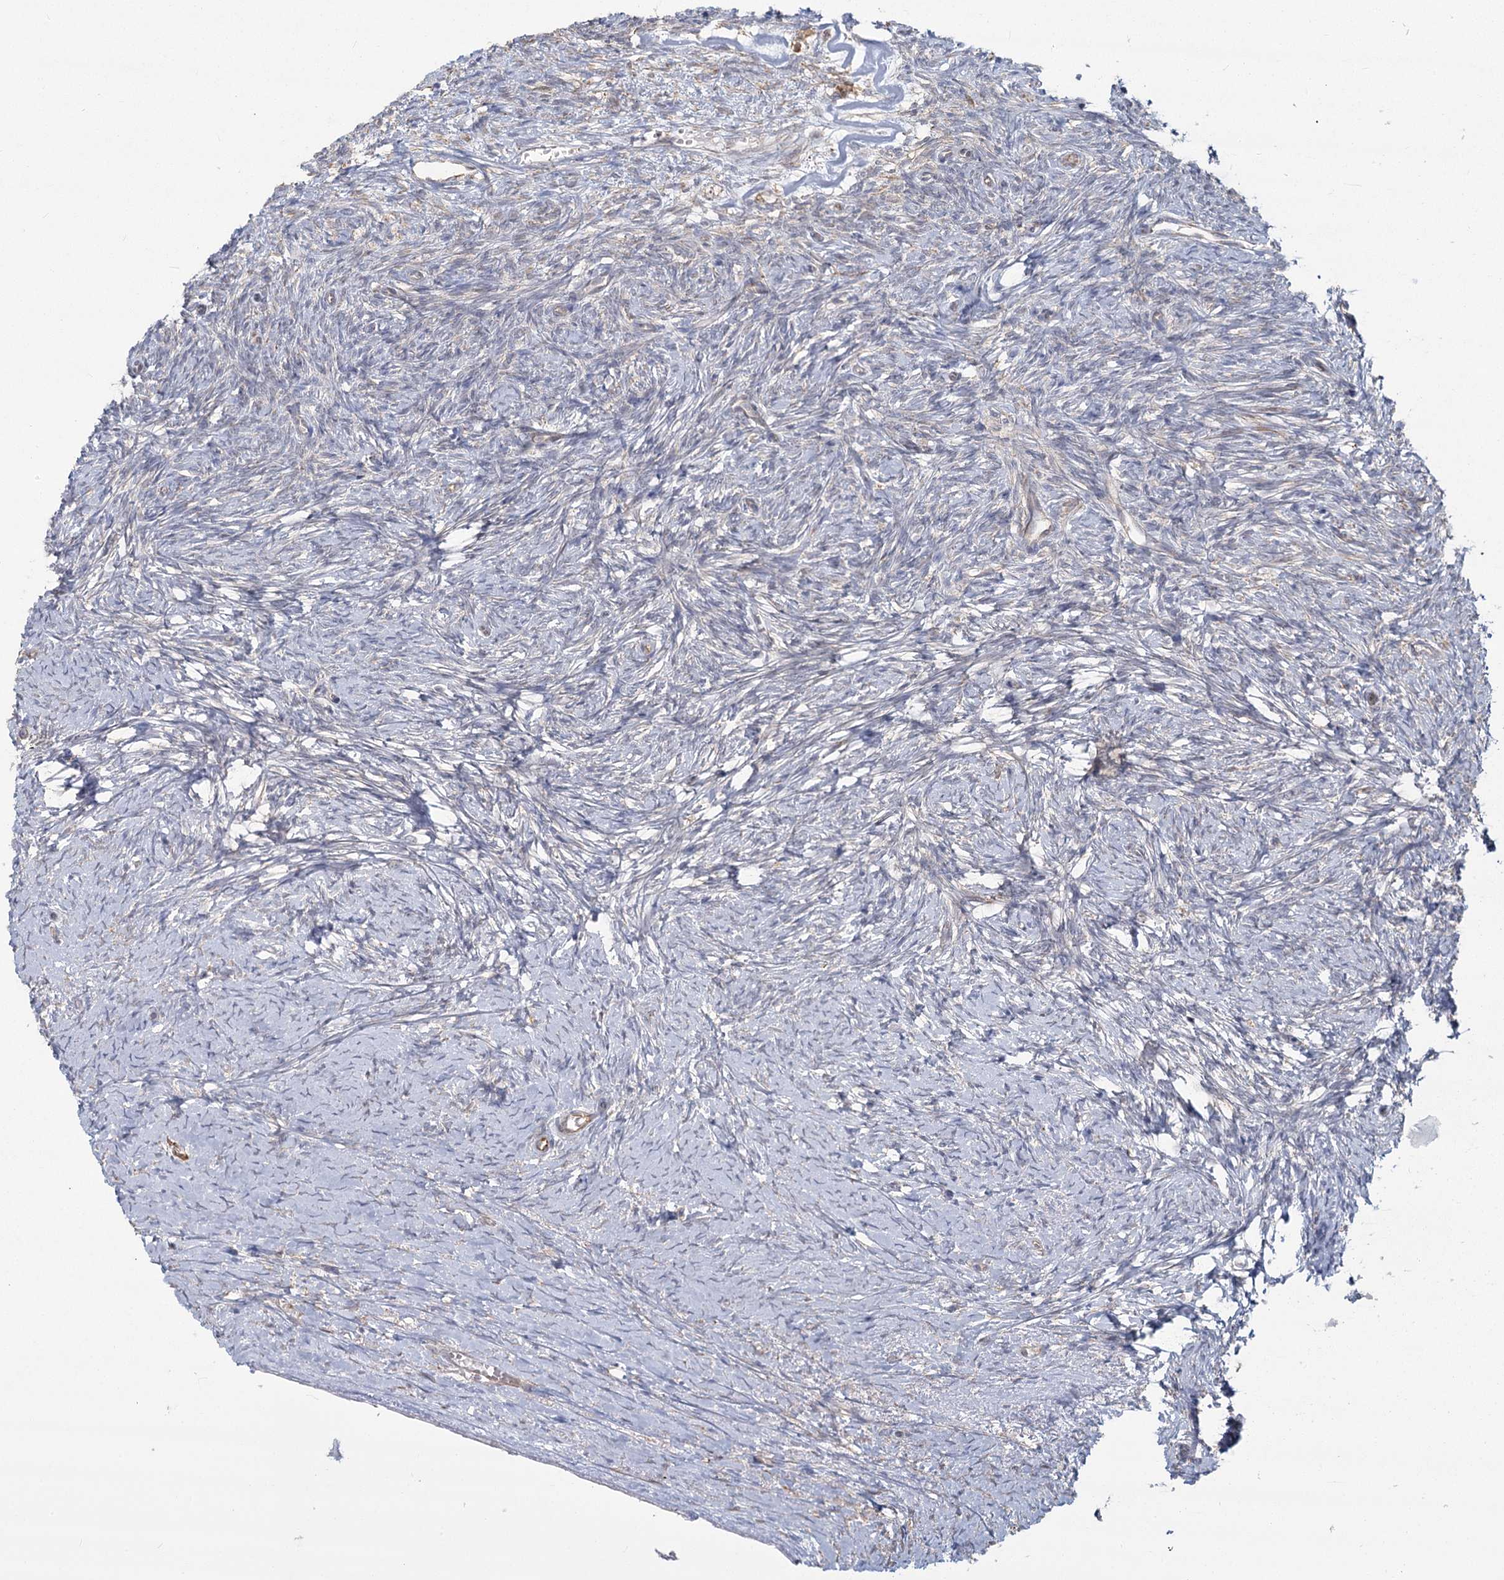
{"staining": {"intensity": "weak", "quantity": "<25%", "location": "cytoplasmic/membranous"}, "tissue": "ovary", "cell_type": "Ovarian stroma cells", "image_type": "normal", "snomed": [{"axis": "morphology", "description": "Normal tissue, NOS"}, {"axis": "morphology", "description": "Developmental malformation"}, {"axis": "topography", "description": "Ovary"}], "caption": "Immunohistochemistry (IHC) micrograph of unremarkable human ovary stained for a protein (brown), which reveals no expression in ovarian stroma cells. Brightfield microscopy of immunohistochemistry stained with DAB (brown) and hematoxylin (blue), captured at high magnification.", "gene": "AP2M1", "patient": {"sex": "female", "age": 39}}